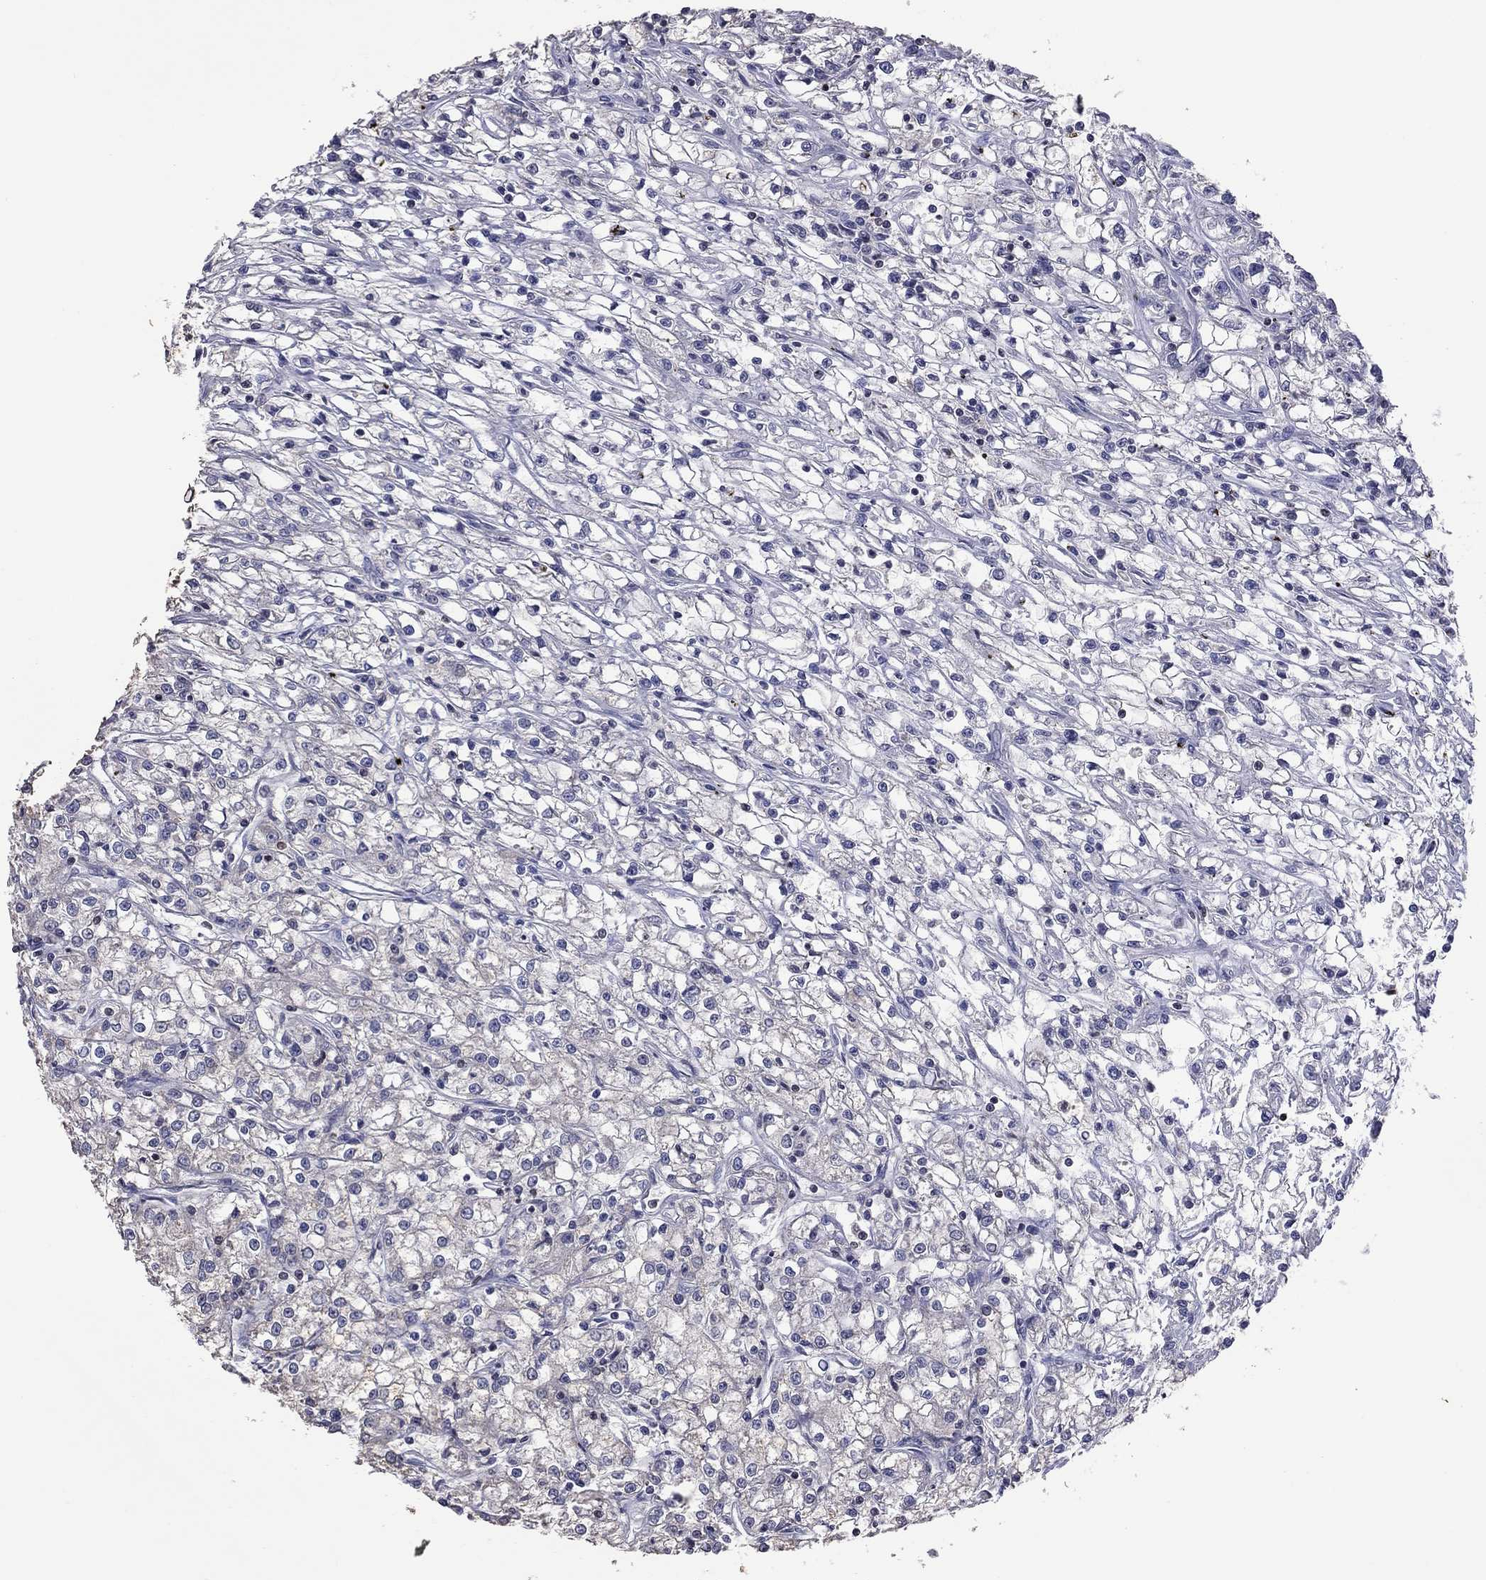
{"staining": {"intensity": "negative", "quantity": "none", "location": "none"}, "tissue": "renal cancer", "cell_type": "Tumor cells", "image_type": "cancer", "snomed": [{"axis": "morphology", "description": "Adenocarcinoma, NOS"}, {"axis": "topography", "description": "Kidney"}], "caption": "Tumor cells are negative for brown protein staining in adenocarcinoma (renal).", "gene": "IPCEF1", "patient": {"sex": "female", "age": 59}}